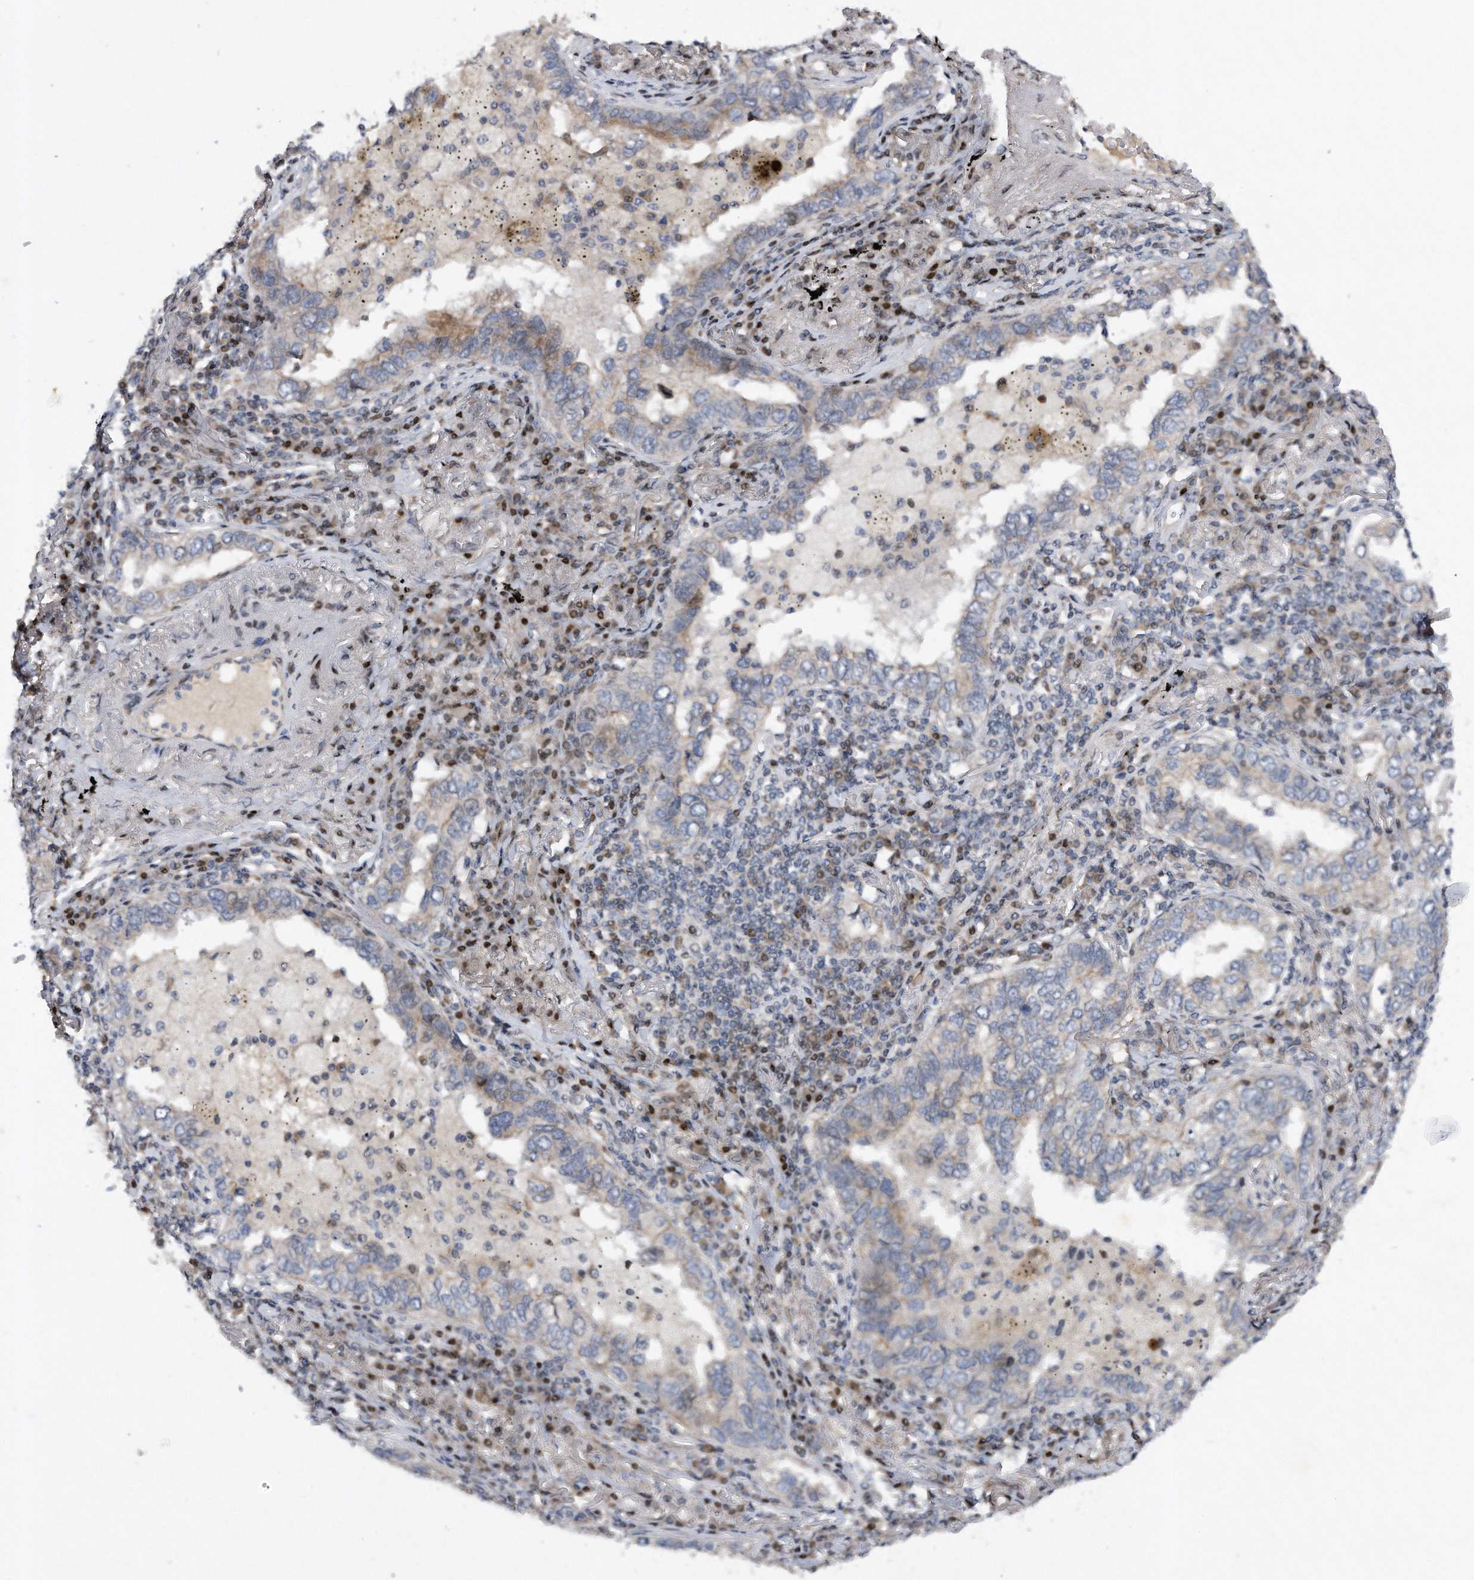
{"staining": {"intensity": "negative", "quantity": "none", "location": "none"}, "tissue": "lung cancer", "cell_type": "Tumor cells", "image_type": "cancer", "snomed": [{"axis": "morphology", "description": "Adenocarcinoma, NOS"}, {"axis": "topography", "description": "Lung"}], "caption": "This histopathology image is of lung cancer (adenocarcinoma) stained with immunohistochemistry to label a protein in brown with the nuclei are counter-stained blue. There is no staining in tumor cells.", "gene": "CDH12", "patient": {"sex": "male", "age": 65}}